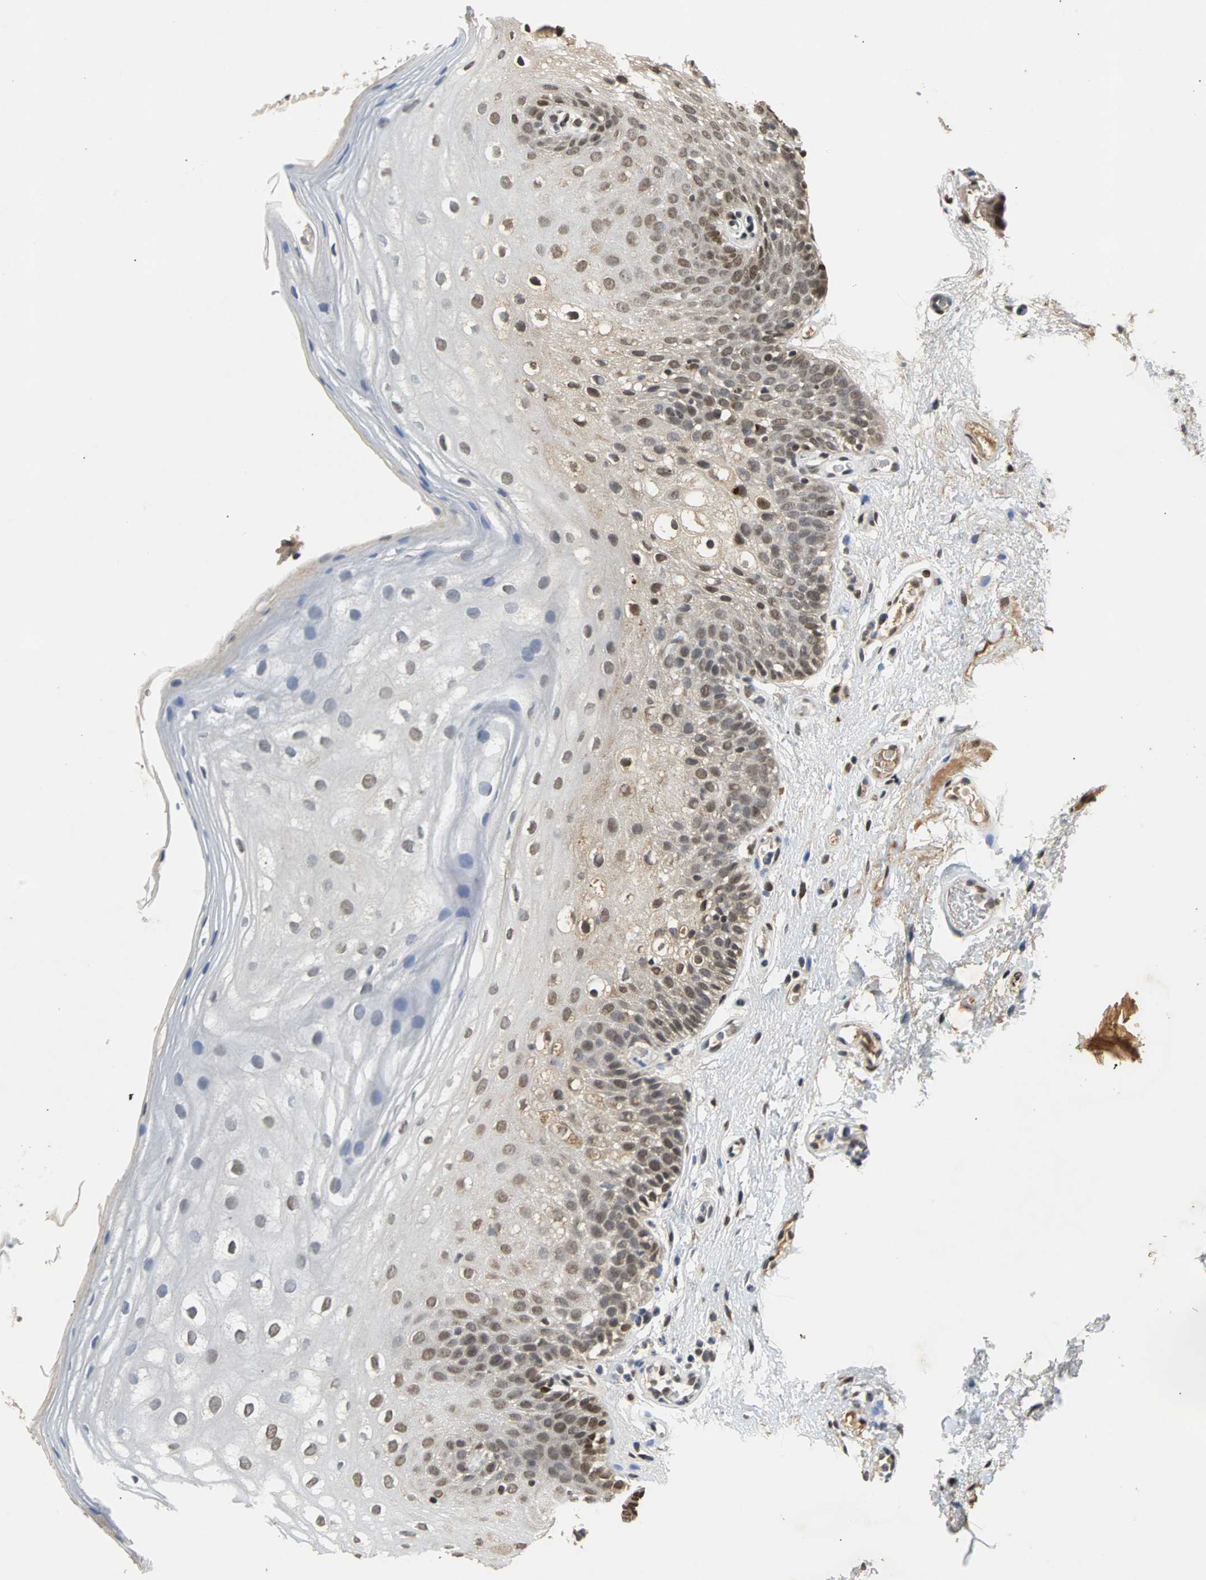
{"staining": {"intensity": "moderate", "quantity": "25%-75%", "location": "nuclear"}, "tissue": "oral mucosa", "cell_type": "Squamous epithelial cells", "image_type": "normal", "snomed": [{"axis": "morphology", "description": "Normal tissue, NOS"}, {"axis": "morphology", "description": "Squamous cell carcinoma, NOS"}, {"axis": "topography", "description": "Skeletal muscle"}, {"axis": "topography", "description": "Oral tissue"}], "caption": "Human oral mucosa stained for a protein (brown) demonstrates moderate nuclear positive staining in approximately 25%-75% of squamous epithelial cells.", "gene": "PHC1", "patient": {"sex": "male", "age": 71}}